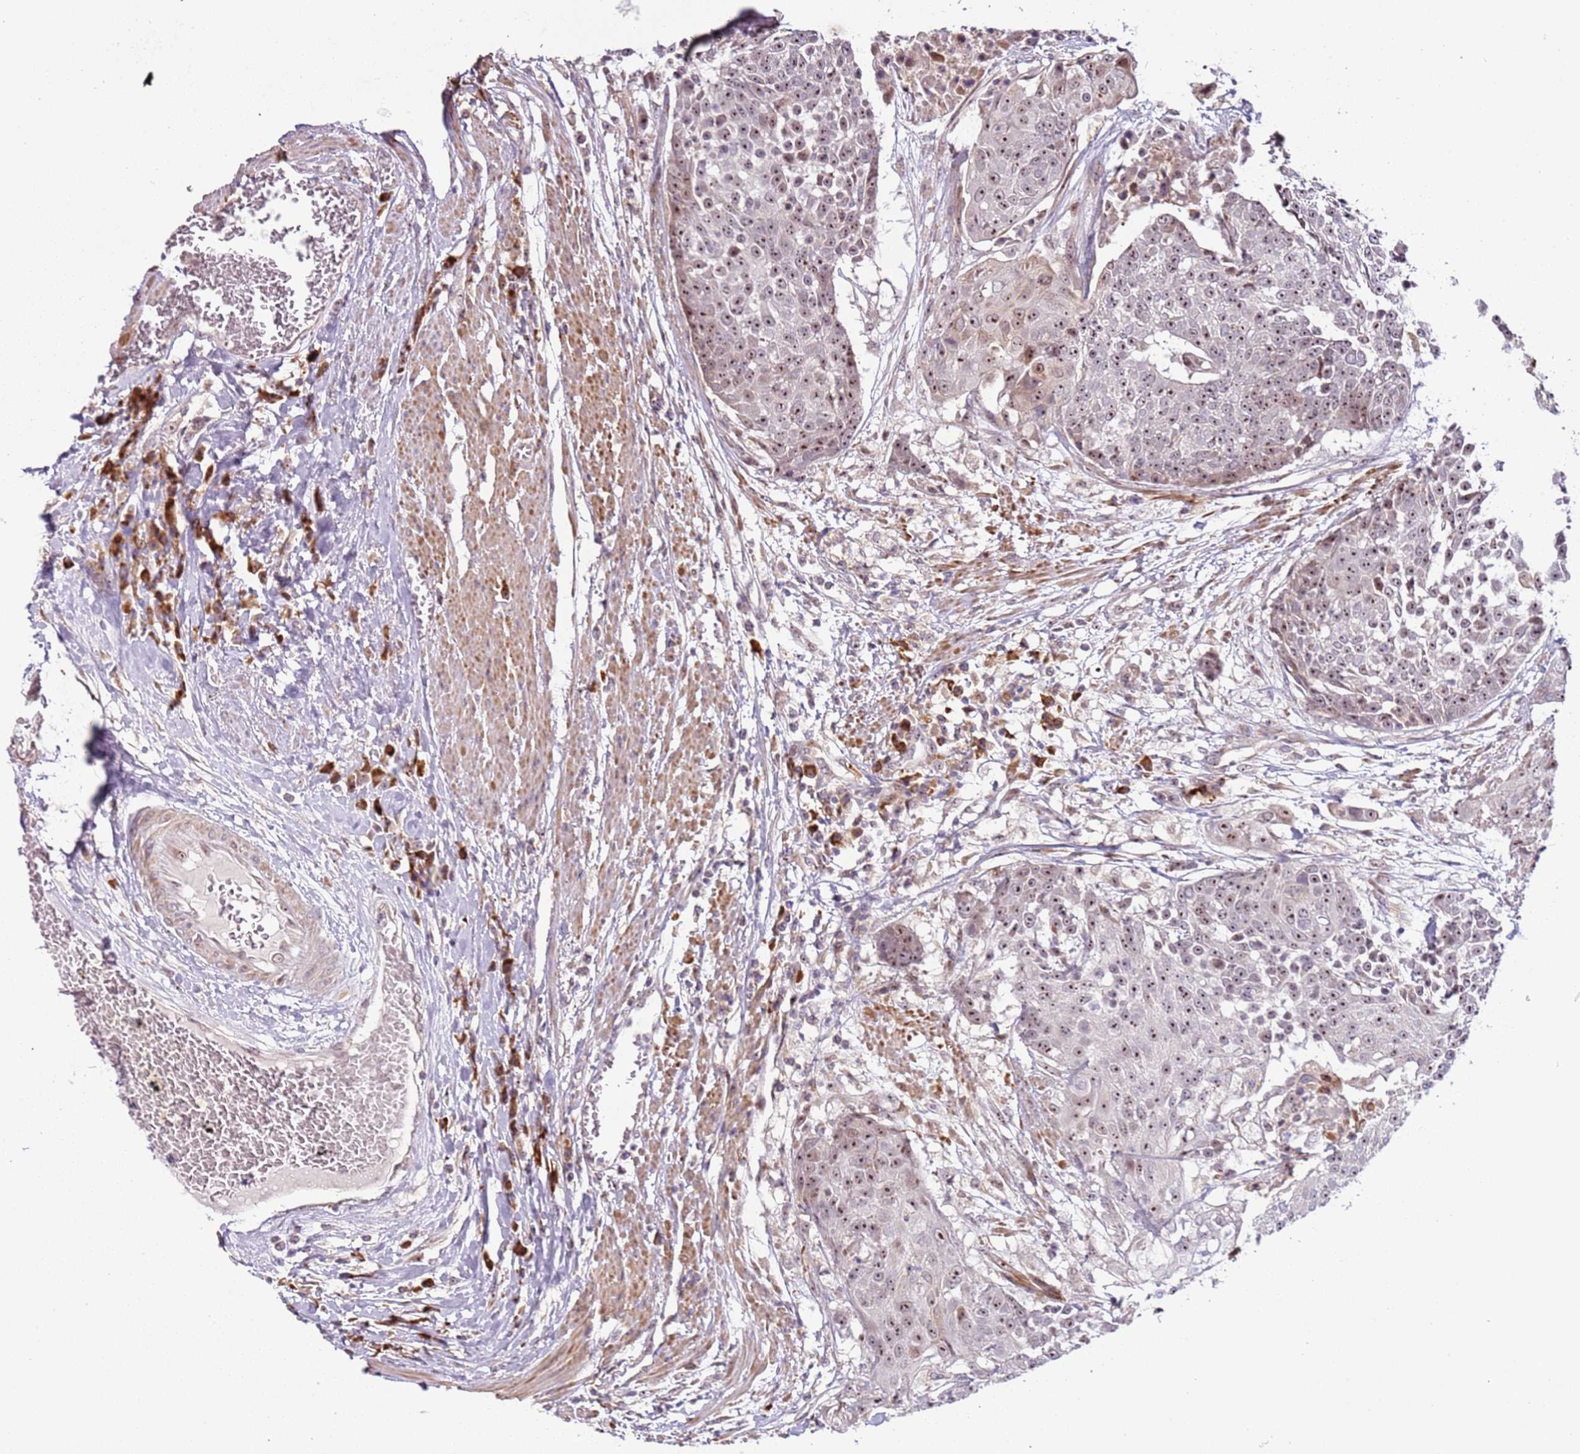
{"staining": {"intensity": "moderate", "quantity": ">75%", "location": "nuclear"}, "tissue": "urothelial cancer", "cell_type": "Tumor cells", "image_type": "cancer", "snomed": [{"axis": "morphology", "description": "Urothelial carcinoma, High grade"}, {"axis": "topography", "description": "Urinary bladder"}], "caption": "Immunohistochemistry micrograph of neoplastic tissue: human urothelial carcinoma (high-grade) stained using IHC exhibits medium levels of moderate protein expression localized specifically in the nuclear of tumor cells, appearing as a nuclear brown color.", "gene": "UCMA", "patient": {"sex": "female", "age": 63}}